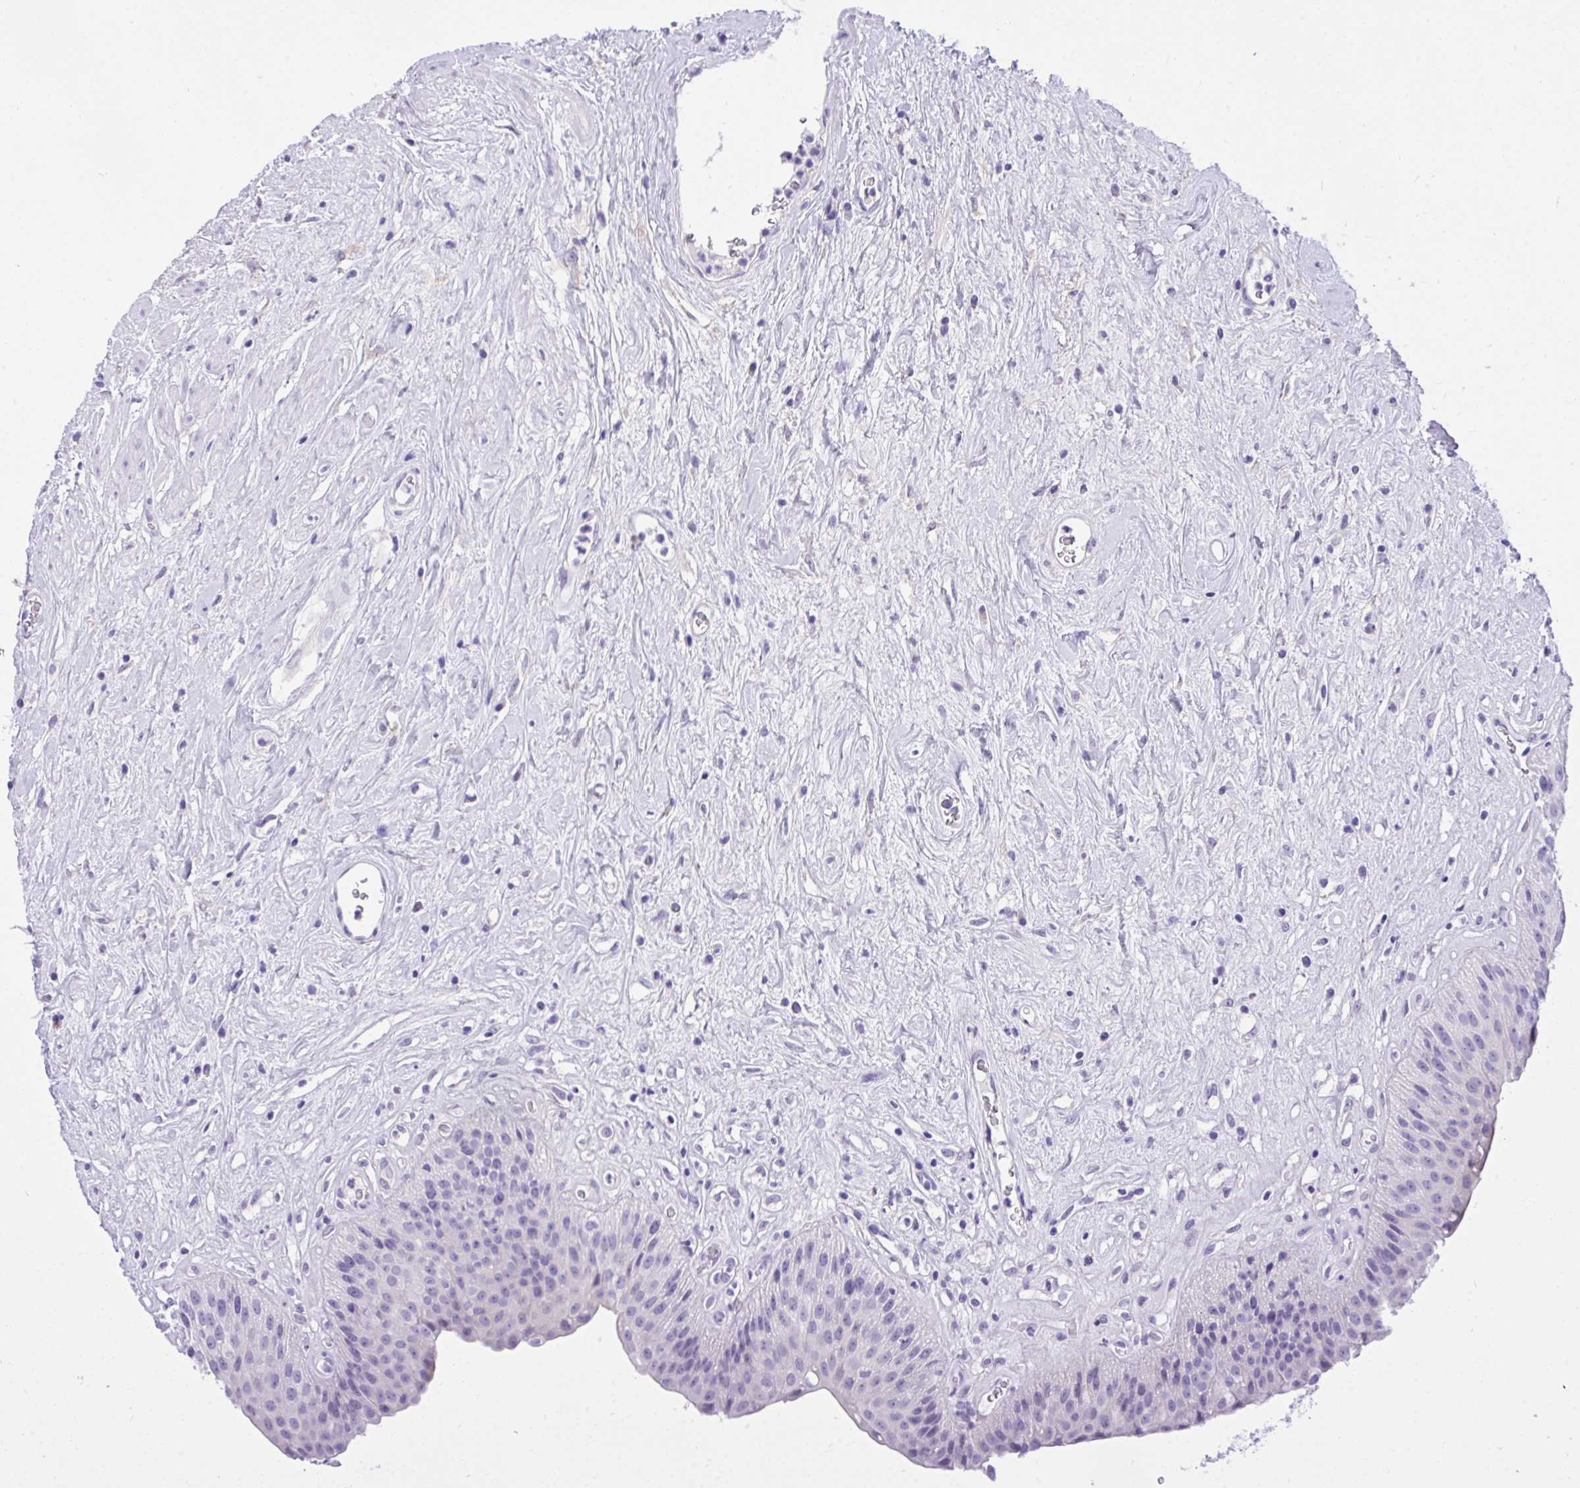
{"staining": {"intensity": "negative", "quantity": "none", "location": "none"}, "tissue": "urinary bladder", "cell_type": "Urothelial cells", "image_type": "normal", "snomed": [{"axis": "morphology", "description": "Normal tissue, NOS"}, {"axis": "topography", "description": "Urinary bladder"}], "caption": "IHC image of benign urinary bladder stained for a protein (brown), which shows no staining in urothelial cells. (Stains: DAB (3,3'-diaminobenzidine) immunohistochemistry (IHC) with hematoxylin counter stain, Microscopy: brightfield microscopy at high magnification).", "gene": "TLN2", "patient": {"sex": "female", "age": 56}}